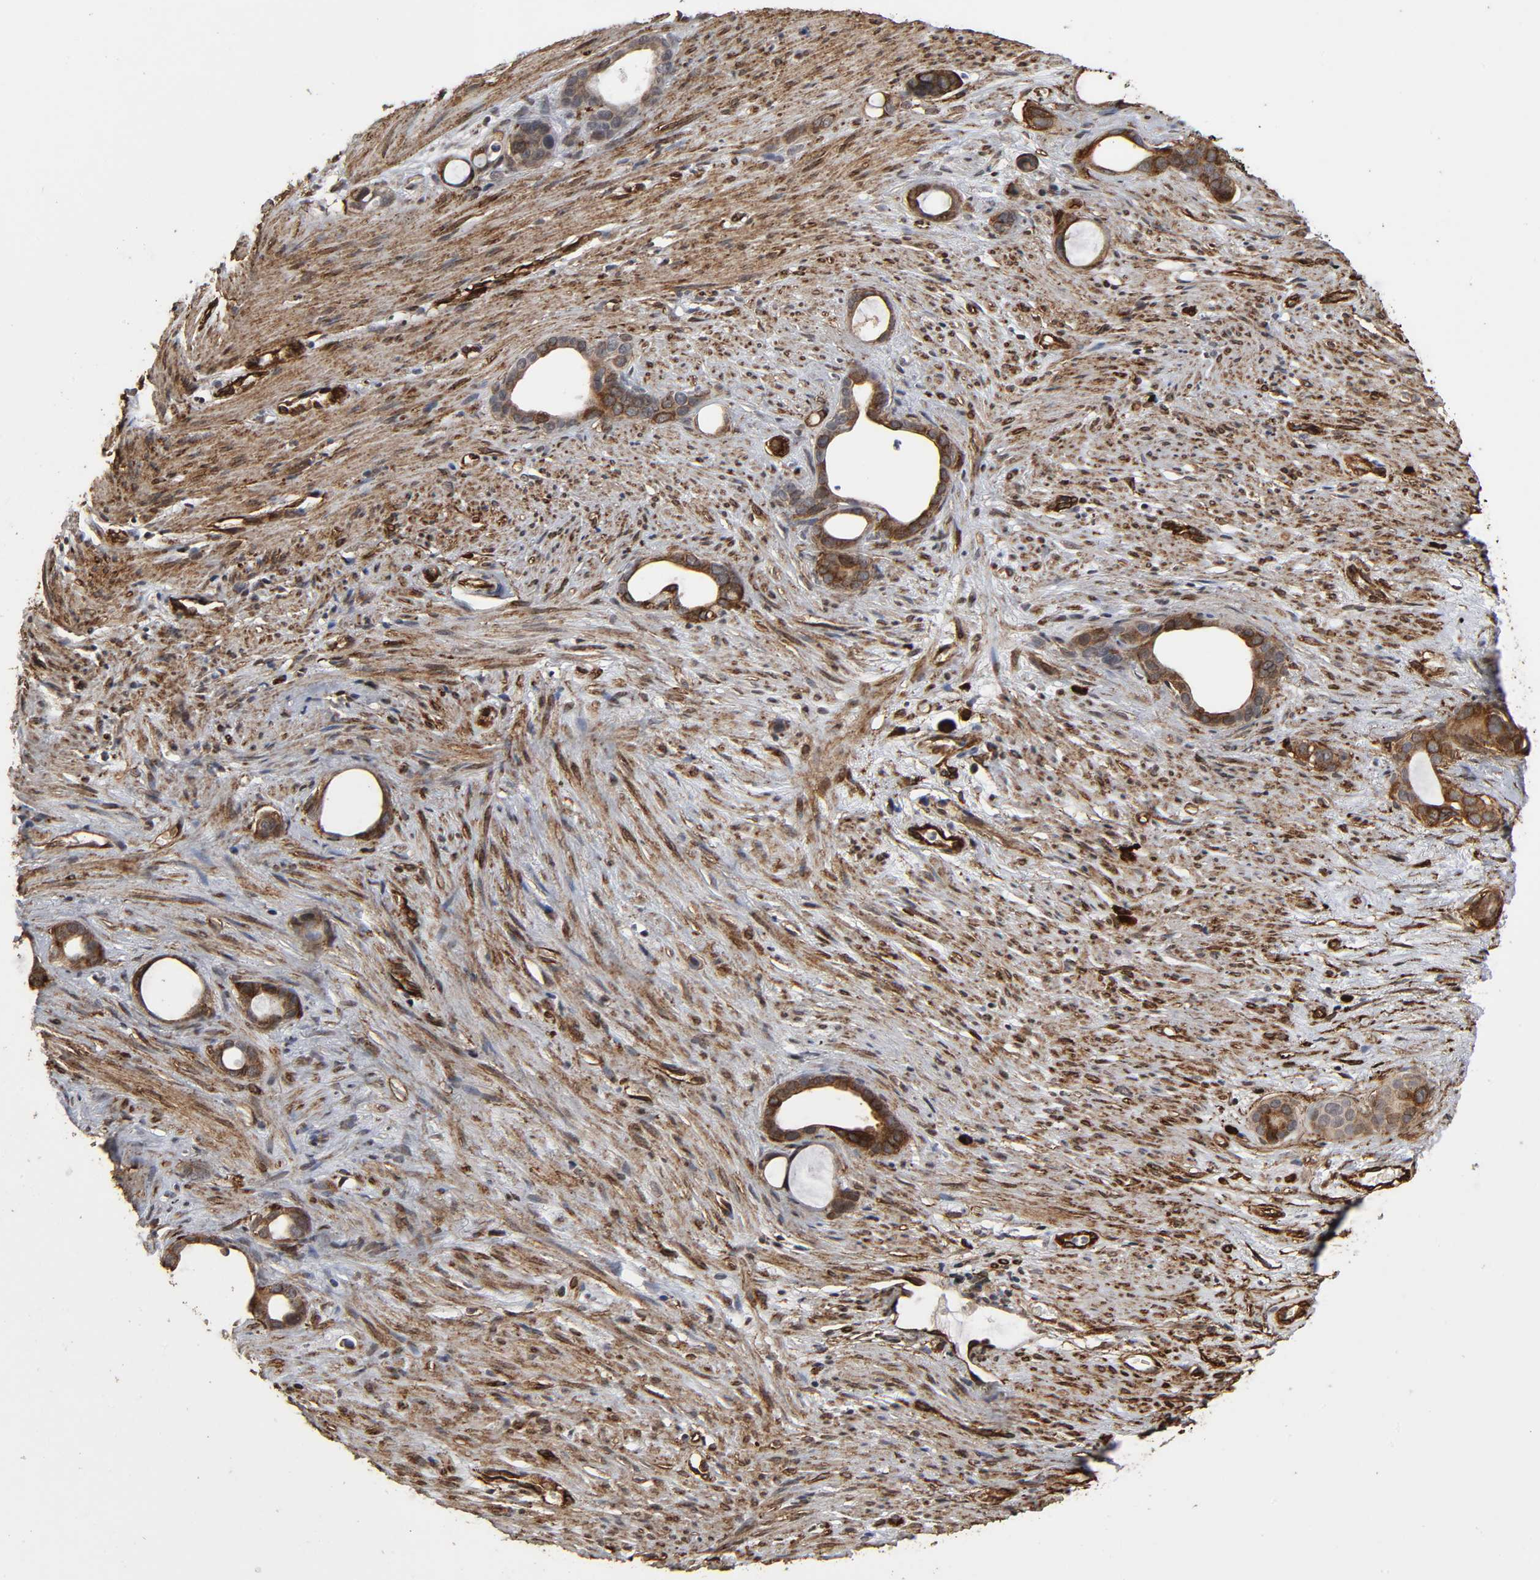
{"staining": {"intensity": "moderate", "quantity": "25%-75%", "location": "cytoplasmic/membranous,nuclear"}, "tissue": "stomach cancer", "cell_type": "Tumor cells", "image_type": "cancer", "snomed": [{"axis": "morphology", "description": "Adenocarcinoma, NOS"}, {"axis": "topography", "description": "Stomach"}], "caption": "A micrograph showing moderate cytoplasmic/membranous and nuclear expression in approximately 25%-75% of tumor cells in stomach cancer (adenocarcinoma), as visualized by brown immunohistochemical staining.", "gene": "AHNAK2", "patient": {"sex": "female", "age": 75}}